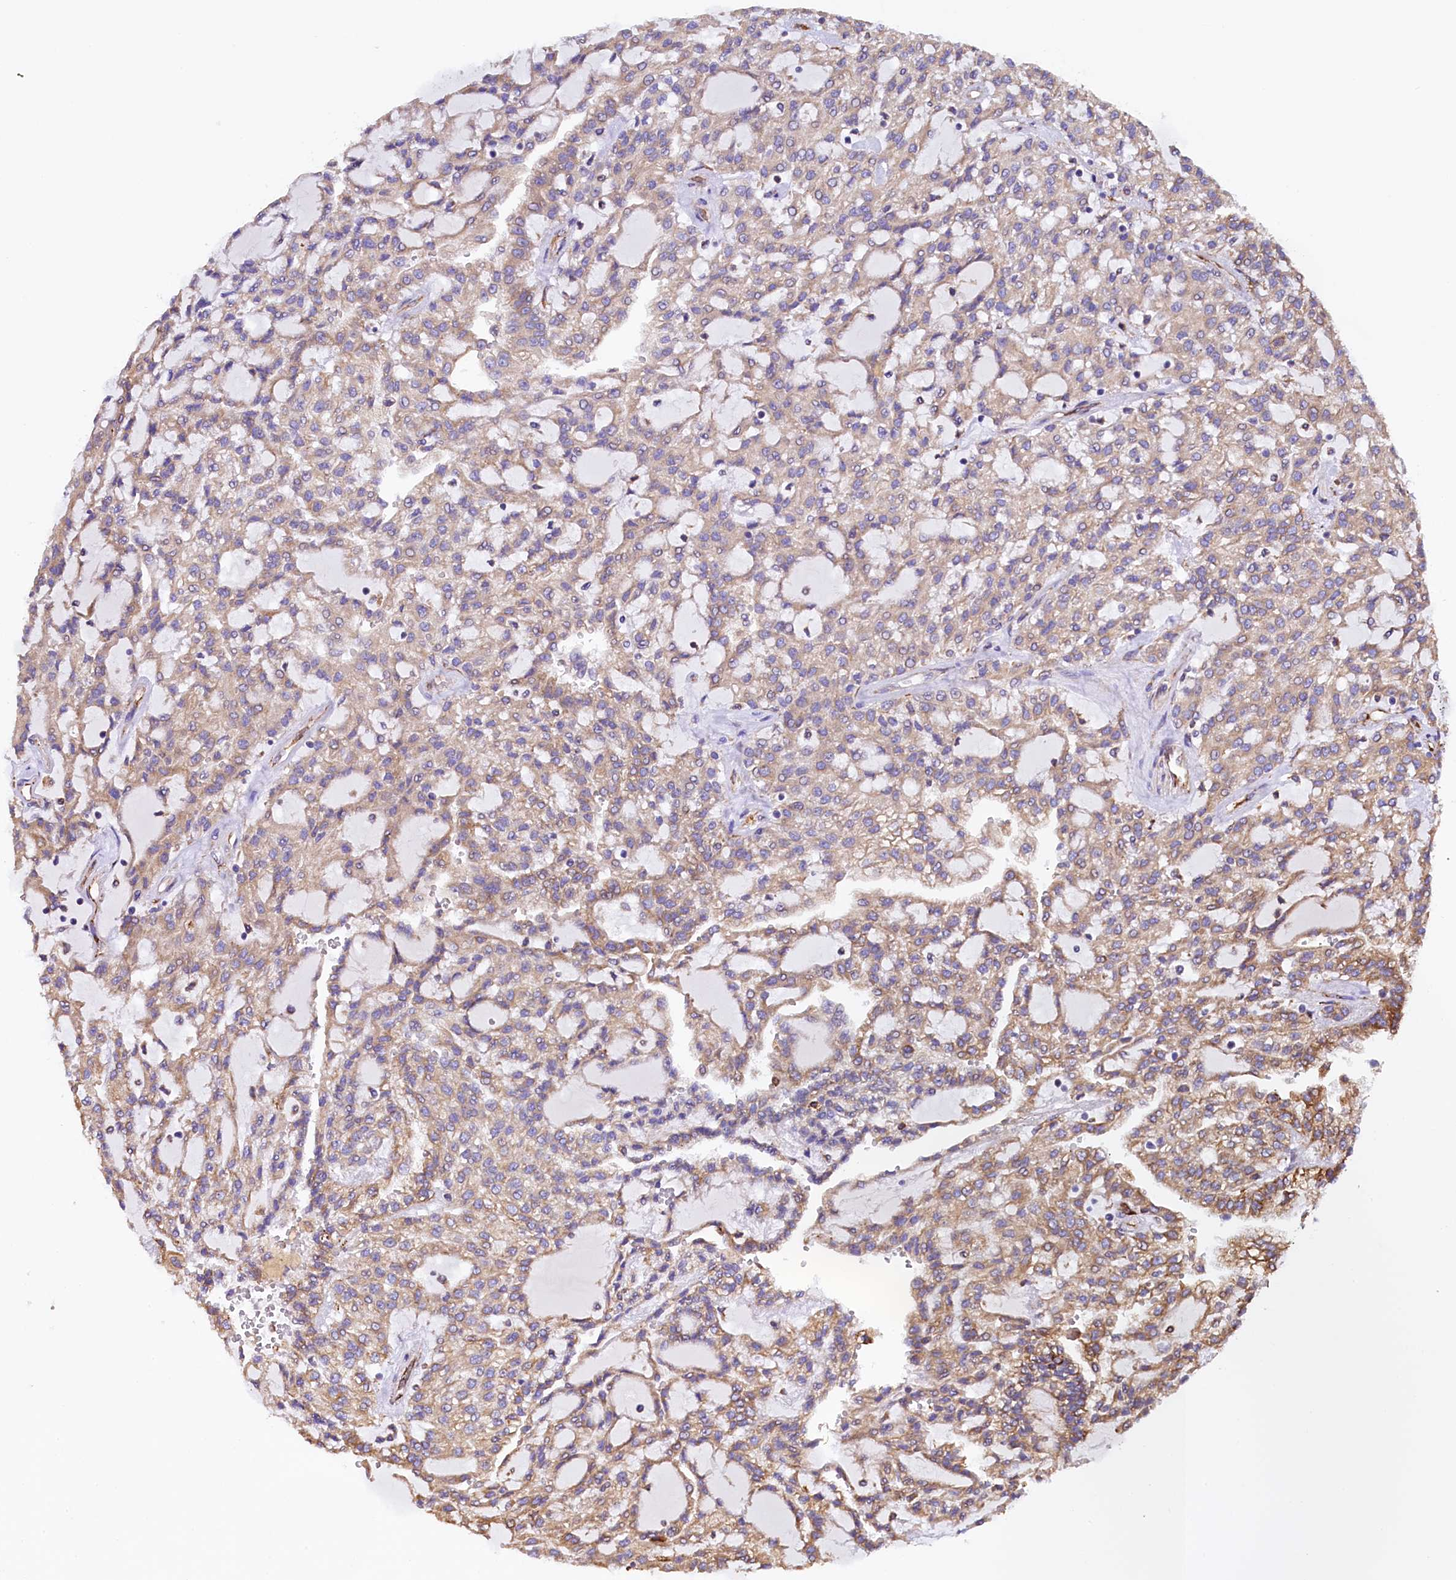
{"staining": {"intensity": "moderate", "quantity": "25%-75%", "location": "cytoplasmic/membranous"}, "tissue": "renal cancer", "cell_type": "Tumor cells", "image_type": "cancer", "snomed": [{"axis": "morphology", "description": "Adenocarcinoma, NOS"}, {"axis": "topography", "description": "Kidney"}], "caption": "A high-resolution histopathology image shows immunohistochemistry (IHC) staining of renal cancer, which reveals moderate cytoplasmic/membranous positivity in approximately 25%-75% of tumor cells. The staining was performed using DAB to visualize the protein expression in brown, while the nuclei were stained in blue with hematoxylin (Magnification: 20x).", "gene": "CAPS2", "patient": {"sex": "male", "age": 63}}